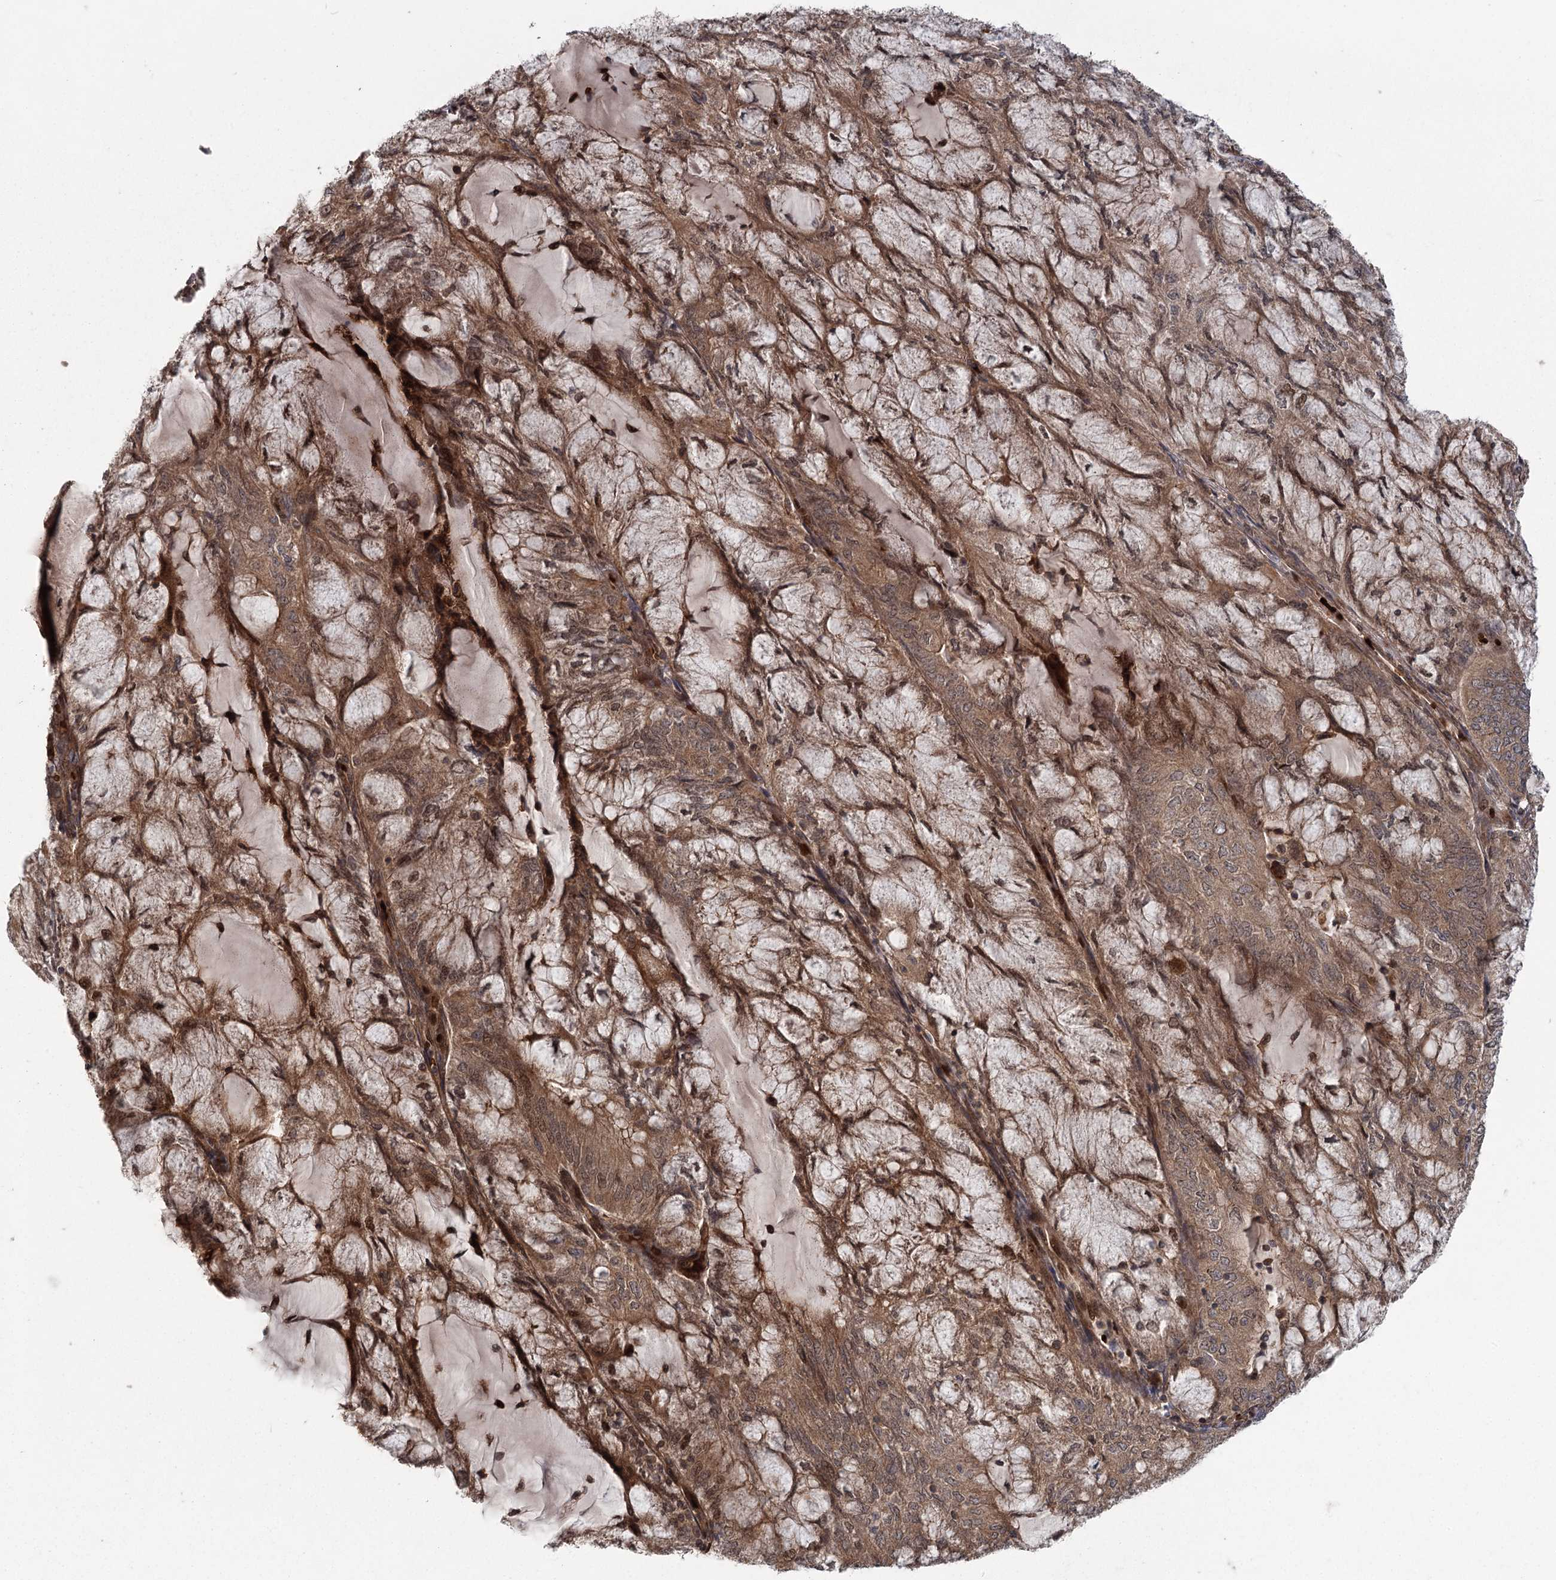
{"staining": {"intensity": "moderate", "quantity": ">75%", "location": "cytoplasmic/membranous"}, "tissue": "endometrial cancer", "cell_type": "Tumor cells", "image_type": "cancer", "snomed": [{"axis": "morphology", "description": "Adenocarcinoma, NOS"}, {"axis": "topography", "description": "Endometrium"}], "caption": "Endometrial adenocarcinoma stained with DAB immunohistochemistry shows medium levels of moderate cytoplasmic/membranous positivity in about >75% of tumor cells.", "gene": "RAPGEF6", "patient": {"sex": "female", "age": 81}}